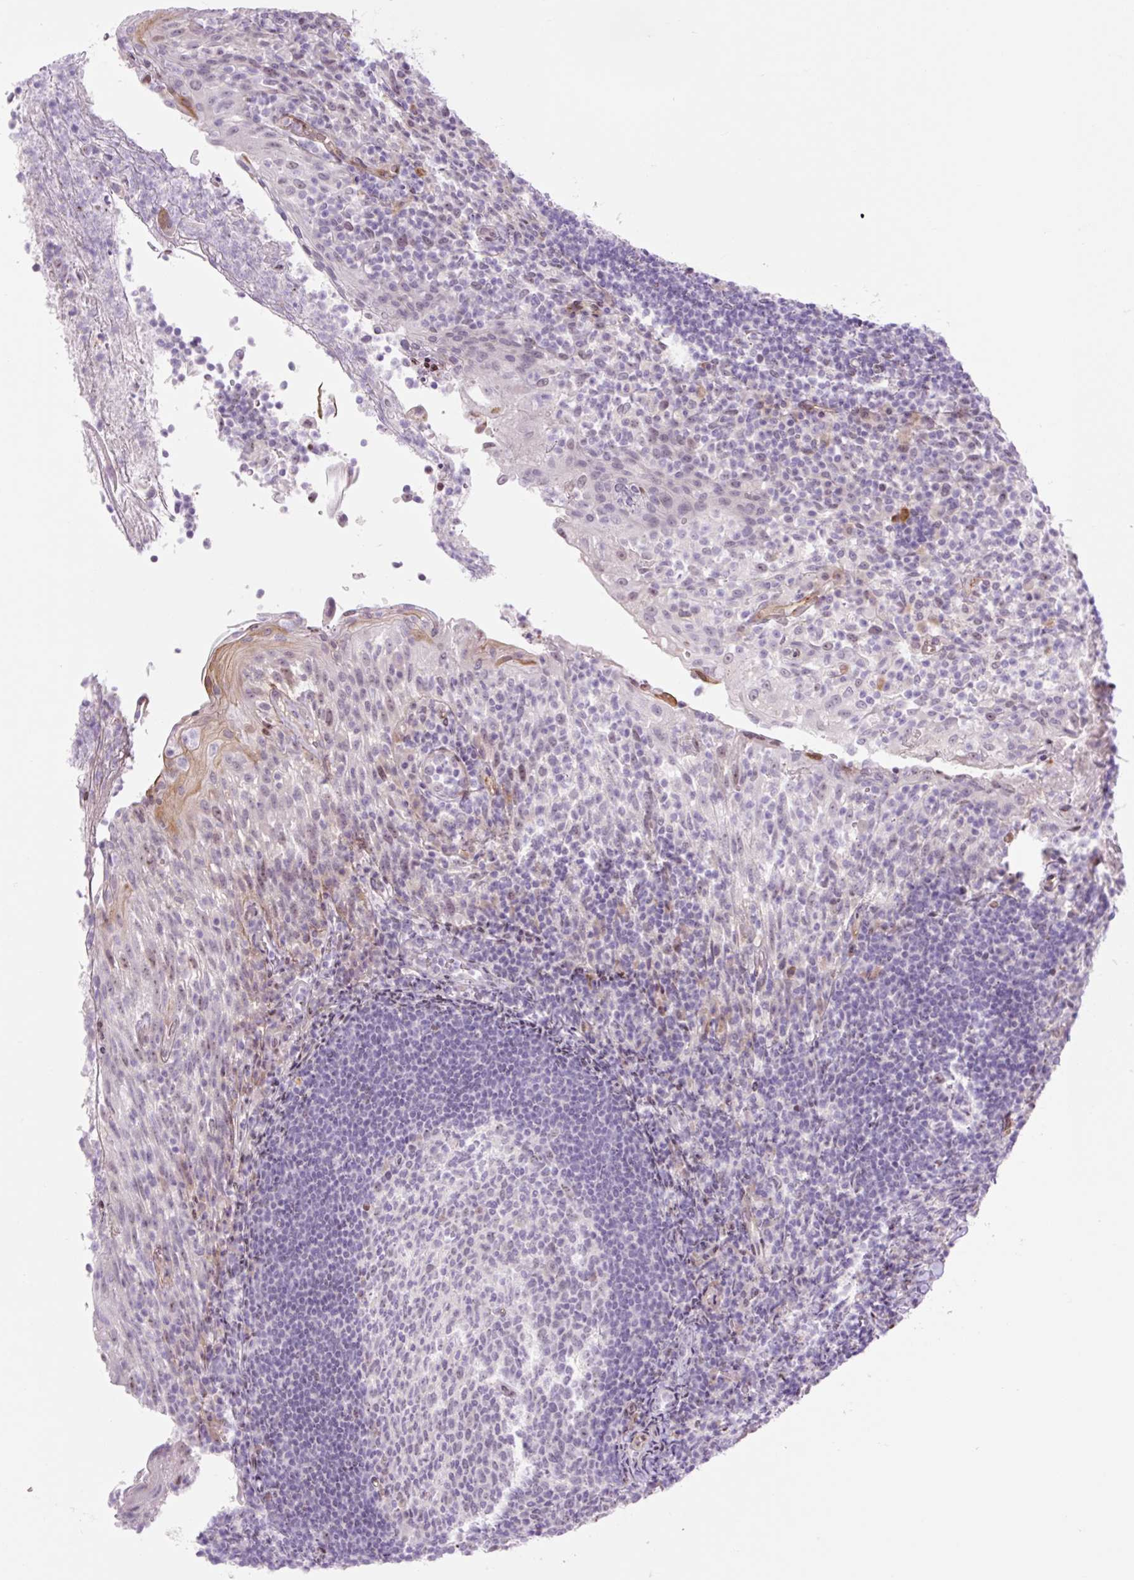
{"staining": {"intensity": "negative", "quantity": "none", "location": "none"}, "tissue": "tonsil", "cell_type": "Germinal center cells", "image_type": "normal", "snomed": [{"axis": "morphology", "description": "Normal tissue, NOS"}, {"axis": "topography", "description": "Tonsil"}], "caption": "Immunohistochemistry photomicrograph of normal tonsil: tonsil stained with DAB (3,3'-diaminobenzidine) shows no significant protein positivity in germinal center cells. The staining was performed using DAB to visualize the protein expression in brown, while the nuclei were stained in blue with hematoxylin (Magnification: 20x).", "gene": "ENSG00000268750", "patient": {"sex": "female", "age": 10}}